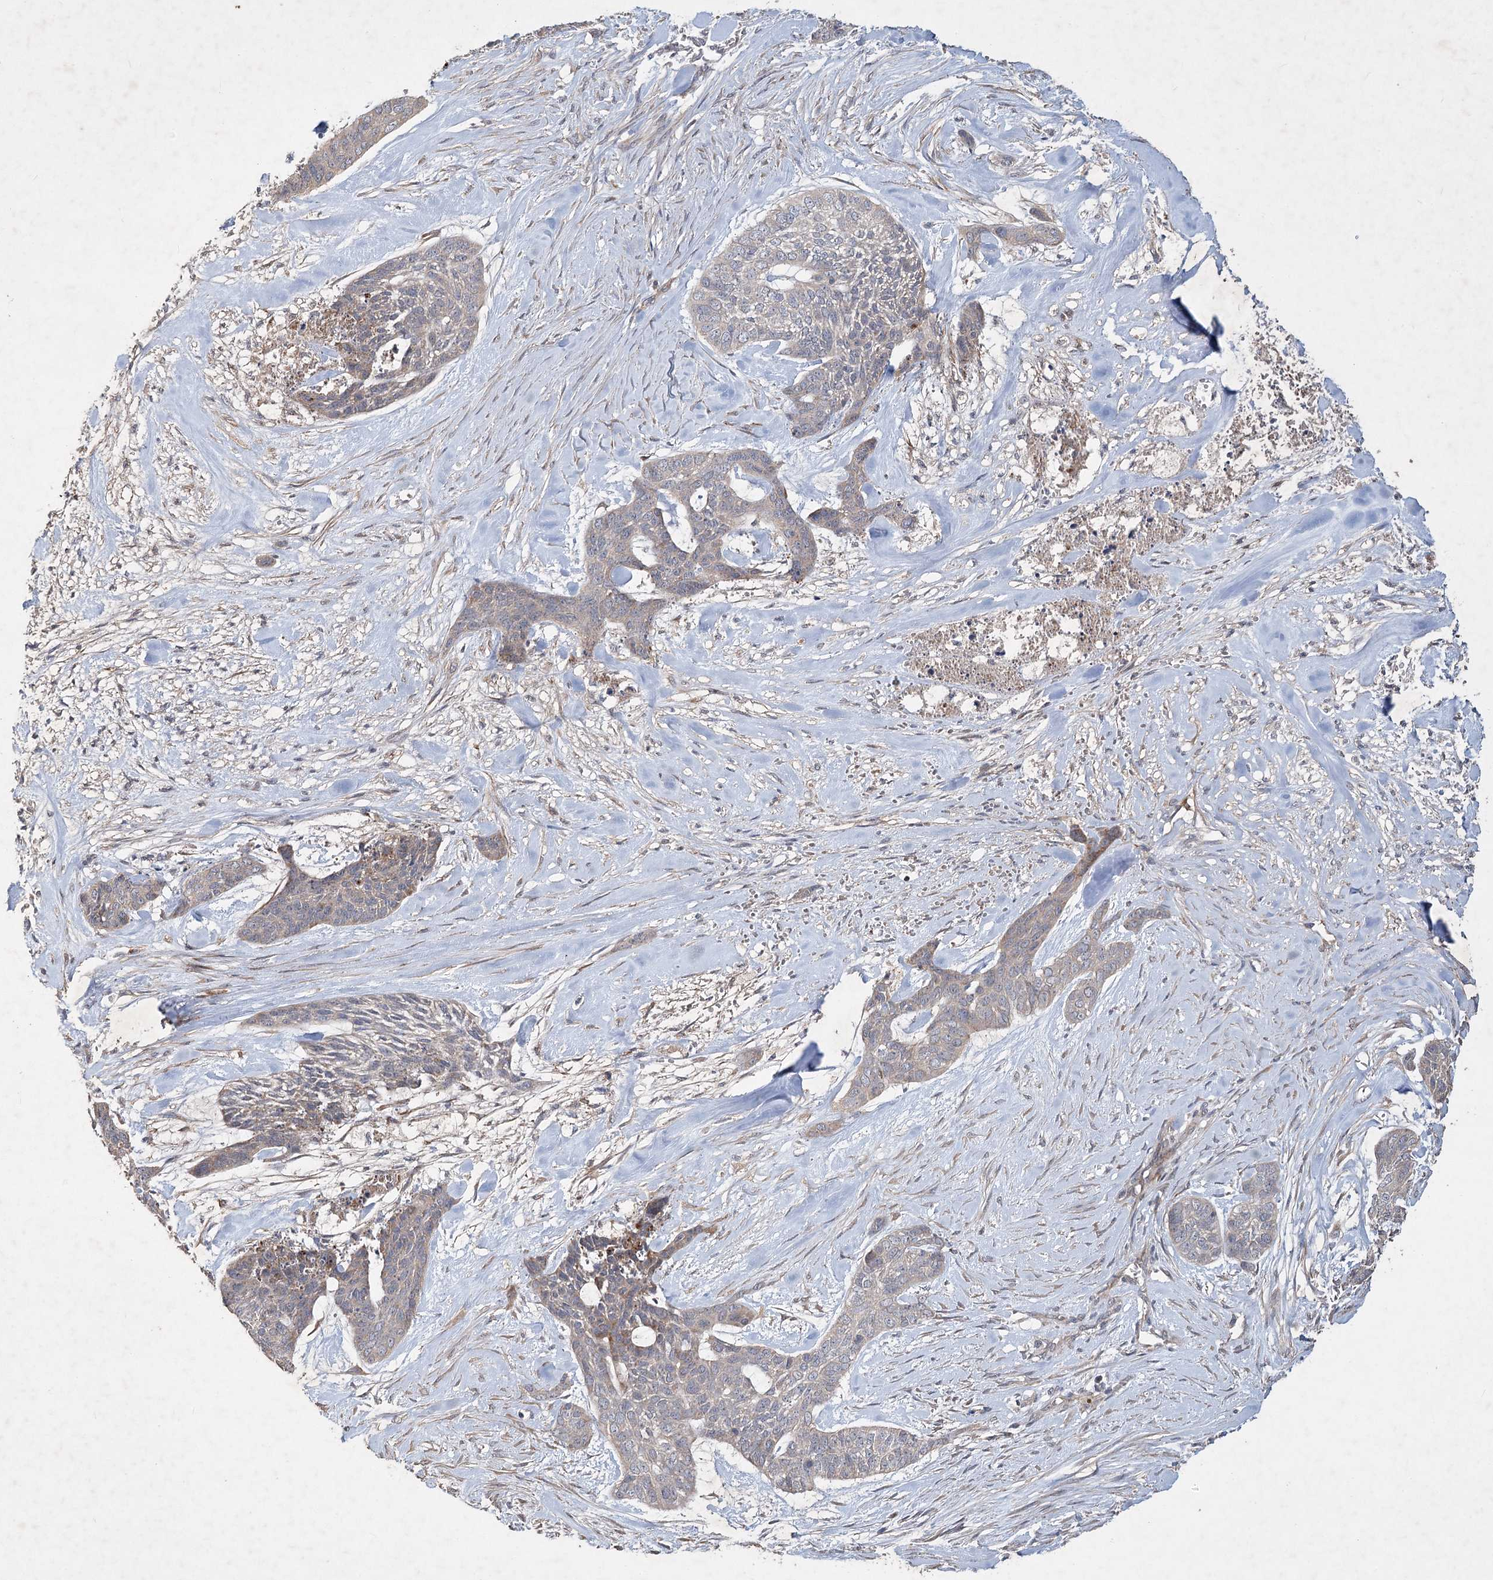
{"staining": {"intensity": "weak", "quantity": "<25%", "location": "cytoplasmic/membranous"}, "tissue": "skin cancer", "cell_type": "Tumor cells", "image_type": "cancer", "snomed": [{"axis": "morphology", "description": "Basal cell carcinoma"}, {"axis": "topography", "description": "Skin"}], "caption": "A high-resolution histopathology image shows immunohistochemistry (IHC) staining of skin cancer, which exhibits no significant staining in tumor cells.", "gene": "IRAK1BP1", "patient": {"sex": "female", "age": 64}}